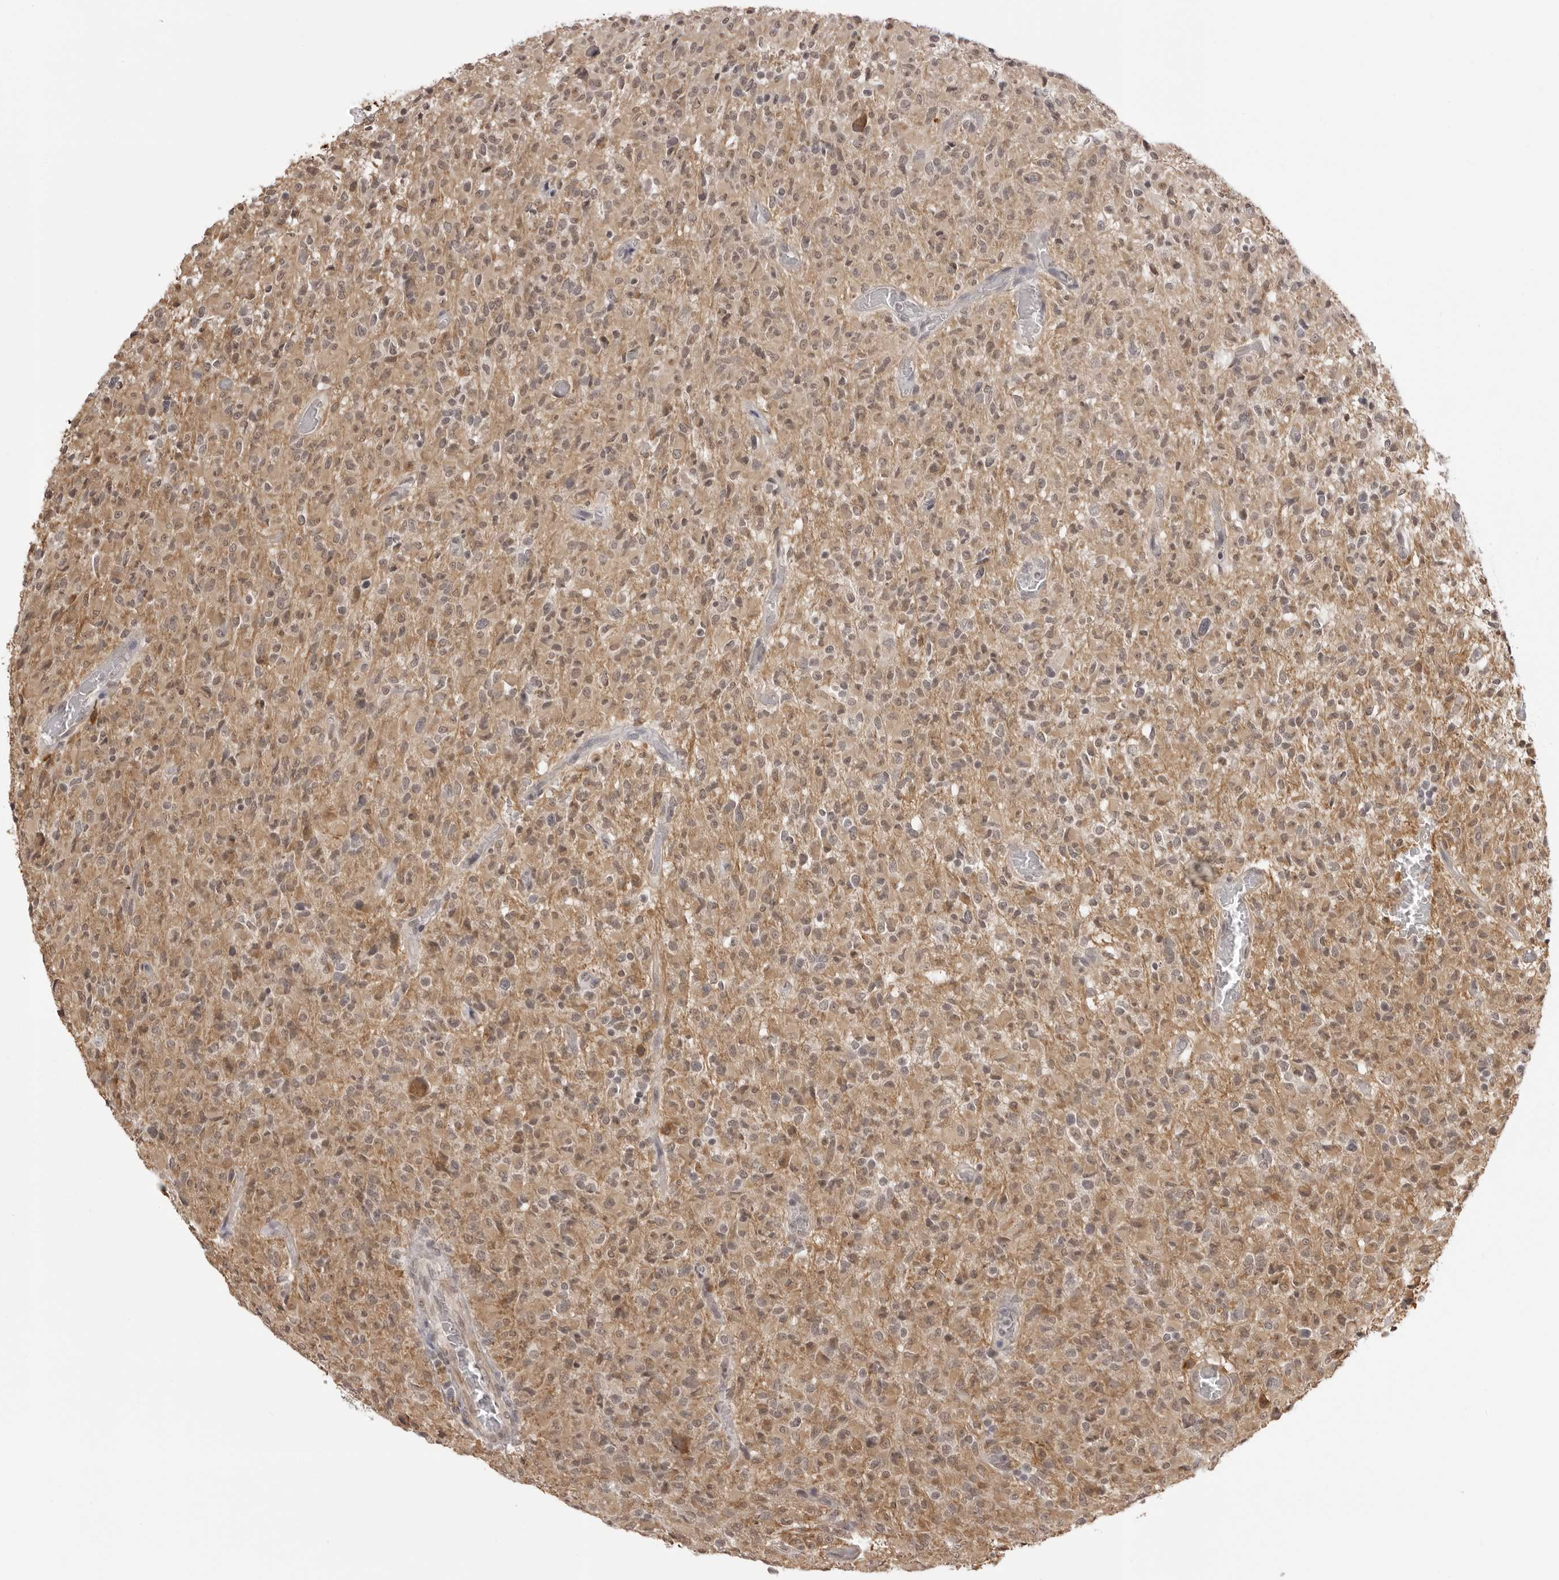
{"staining": {"intensity": "weak", "quantity": "25%-75%", "location": "cytoplasmic/membranous"}, "tissue": "glioma", "cell_type": "Tumor cells", "image_type": "cancer", "snomed": [{"axis": "morphology", "description": "Glioma, malignant, High grade"}, {"axis": "topography", "description": "Brain"}], "caption": "Weak cytoplasmic/membranous expression is appreciated in about 25%-75% of tumor cells in malignant glioma (high-grade). The staining was performed using DAB, with brown indicating positive protein expression. Nuclei are stained blue with hematoxylin.", "gene": "ZC3H11A", "patient": {"sex": "female", "age": 57}}